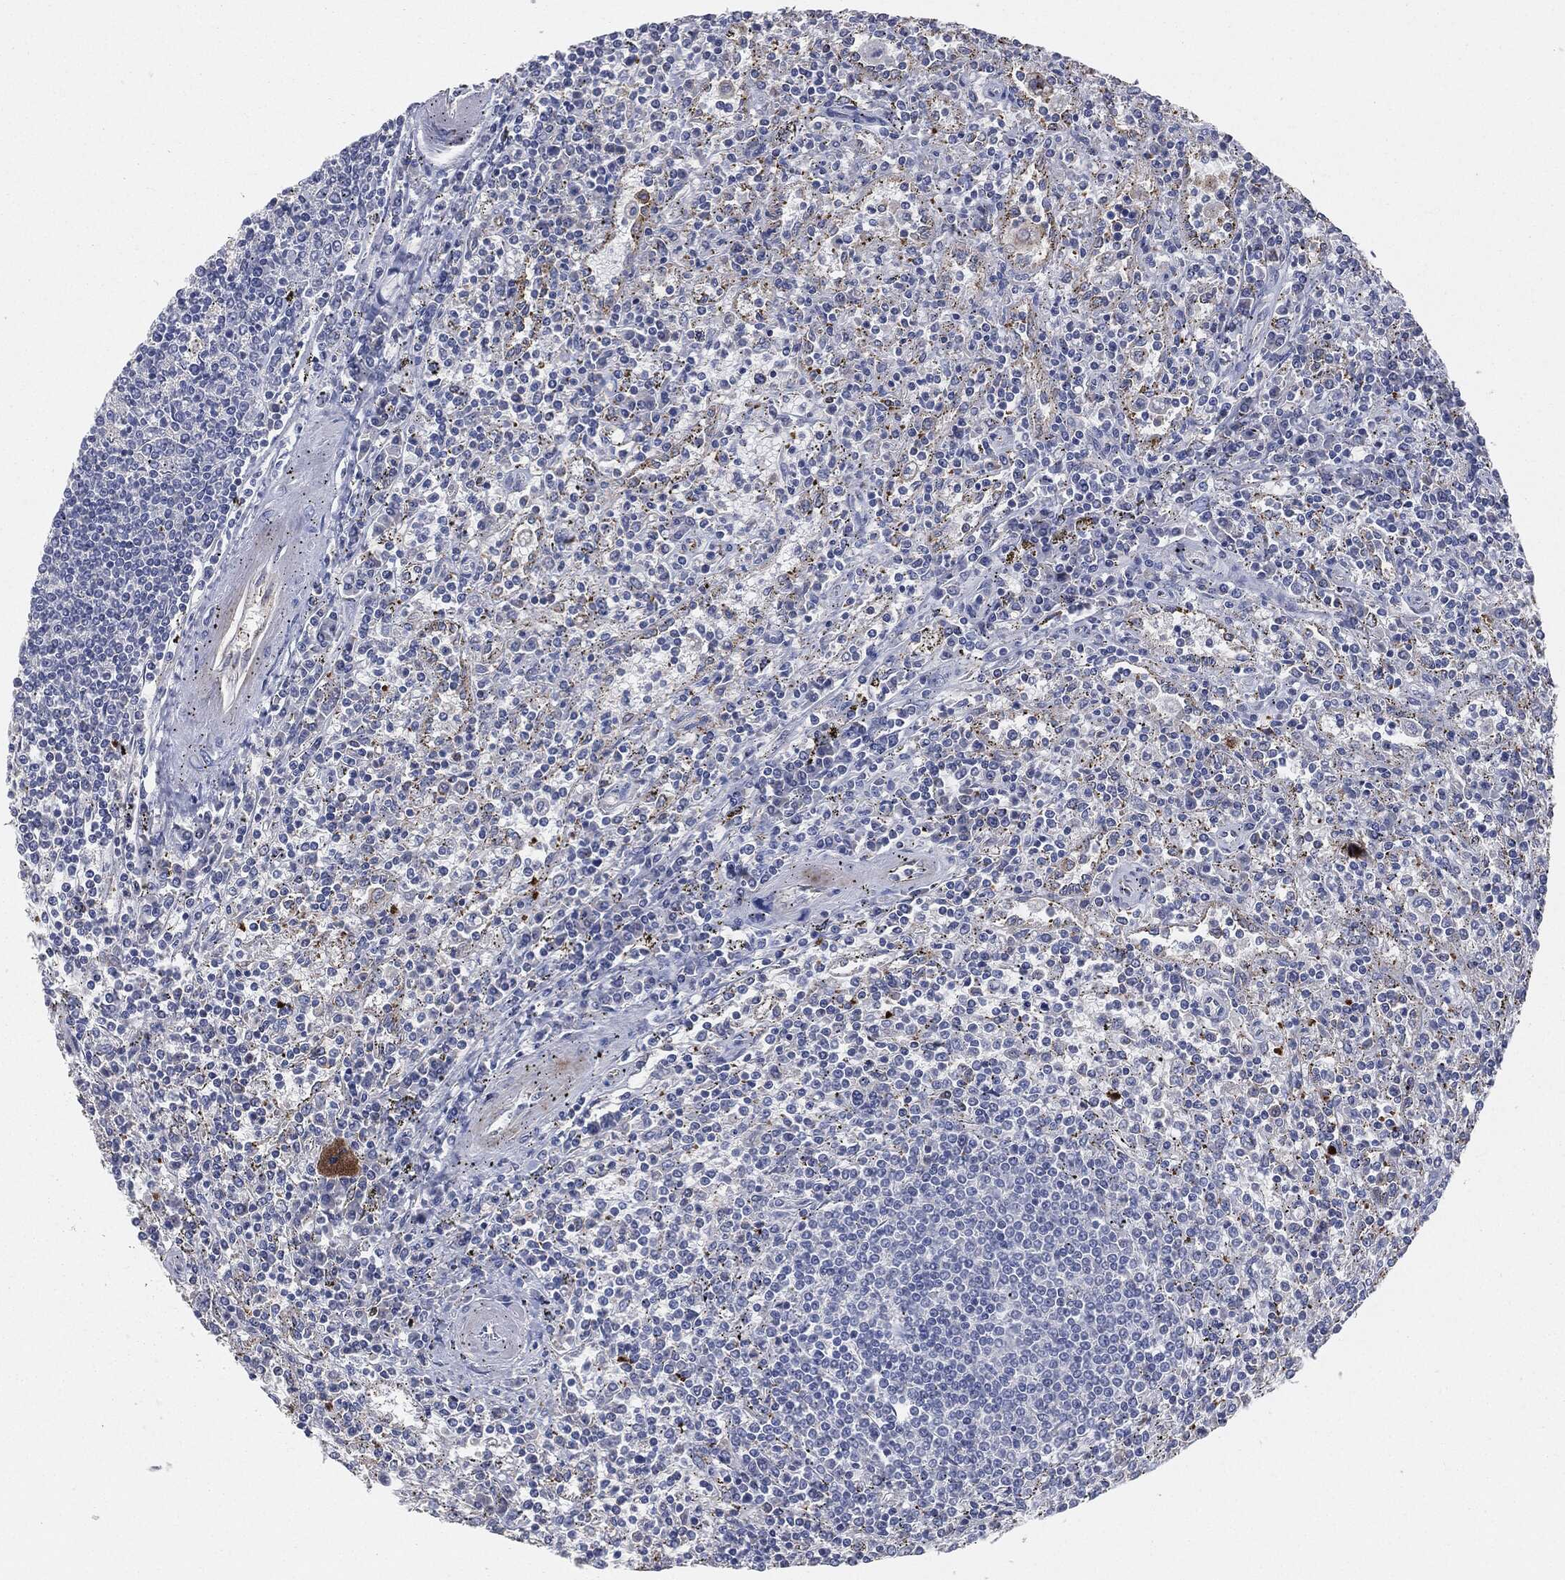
{"staining": {"intensity": "negative", "quantity": "none", "location": "none"}, "tissue": "lymphoma", "cell_type": "Tumor cells", "image_type": "cancer", "snomed": [{"axis": "morphology", "description": "Malignant lymphoma, non-Hodgkin's type, Low grade"}, {"axis": "topography", "description": "Spleen"}], "caption": "IHC of human malignant lymphoma, non-Hodgkin's type (low-grade) reveals no staining in tumor cells.", "gene": "APOB", "patient": {"sex": "male", "age": 62}}